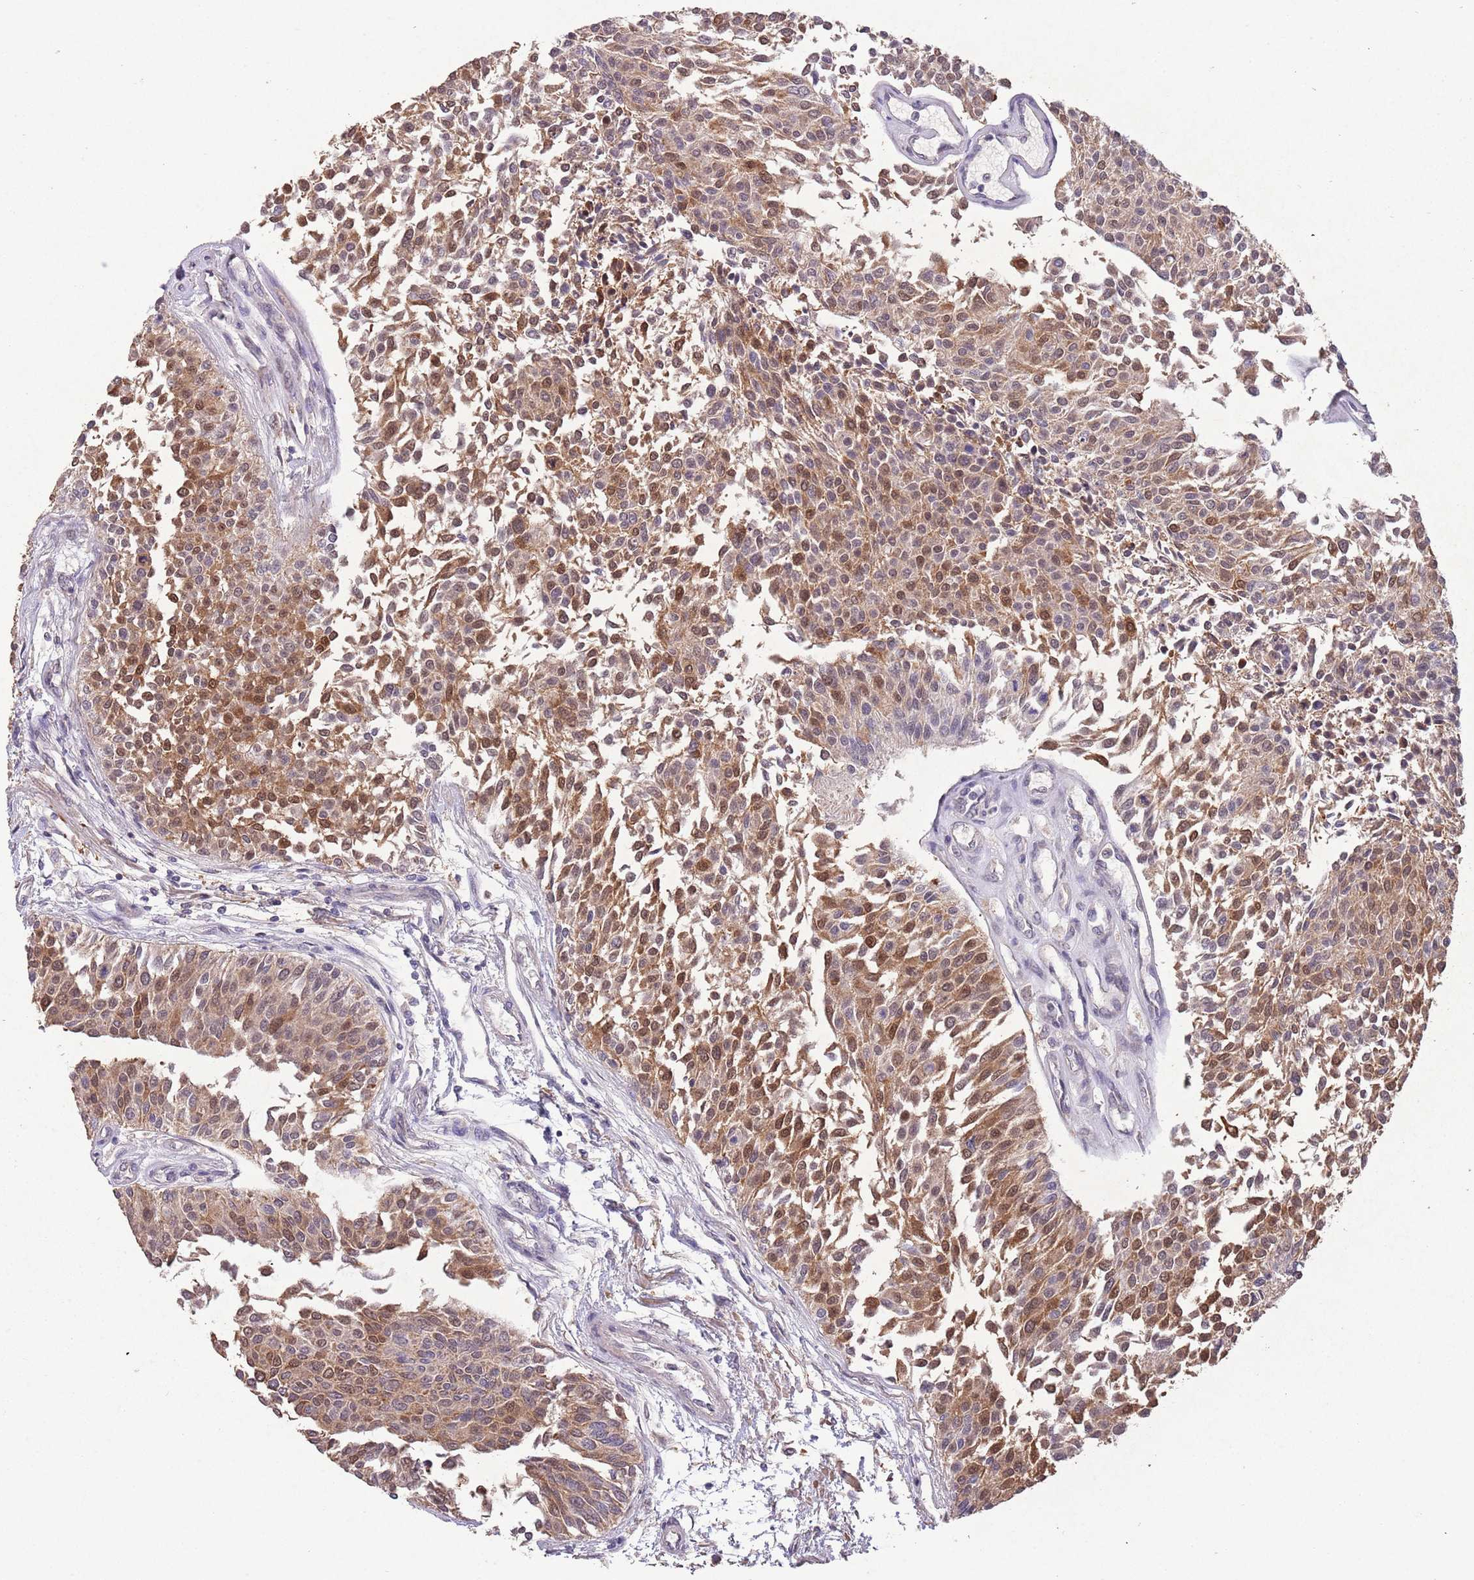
{"staining": {"intensity": "moderate", "quantity": ">75%", "location": "cytoplasmic/membranous,nuclear"}, "tissue": "urothelial cancer", "cell_type": "Tumor cells", "image_type": "cancer", "snomed": [{"axis": "morphology", "description": "Urothelial carcinoma, NOS"}, {"axis": "topography", "description": "Urinary bladder"}], "caption": "Immunohistochemical staining of human urothelial cancer displays medium levels of moderate cytoplasmic/membranous and nuclear positivity in about >75% of tumor cells.", "gene": "ZNF639", "patient": {"sex": "male", "age": 55}}